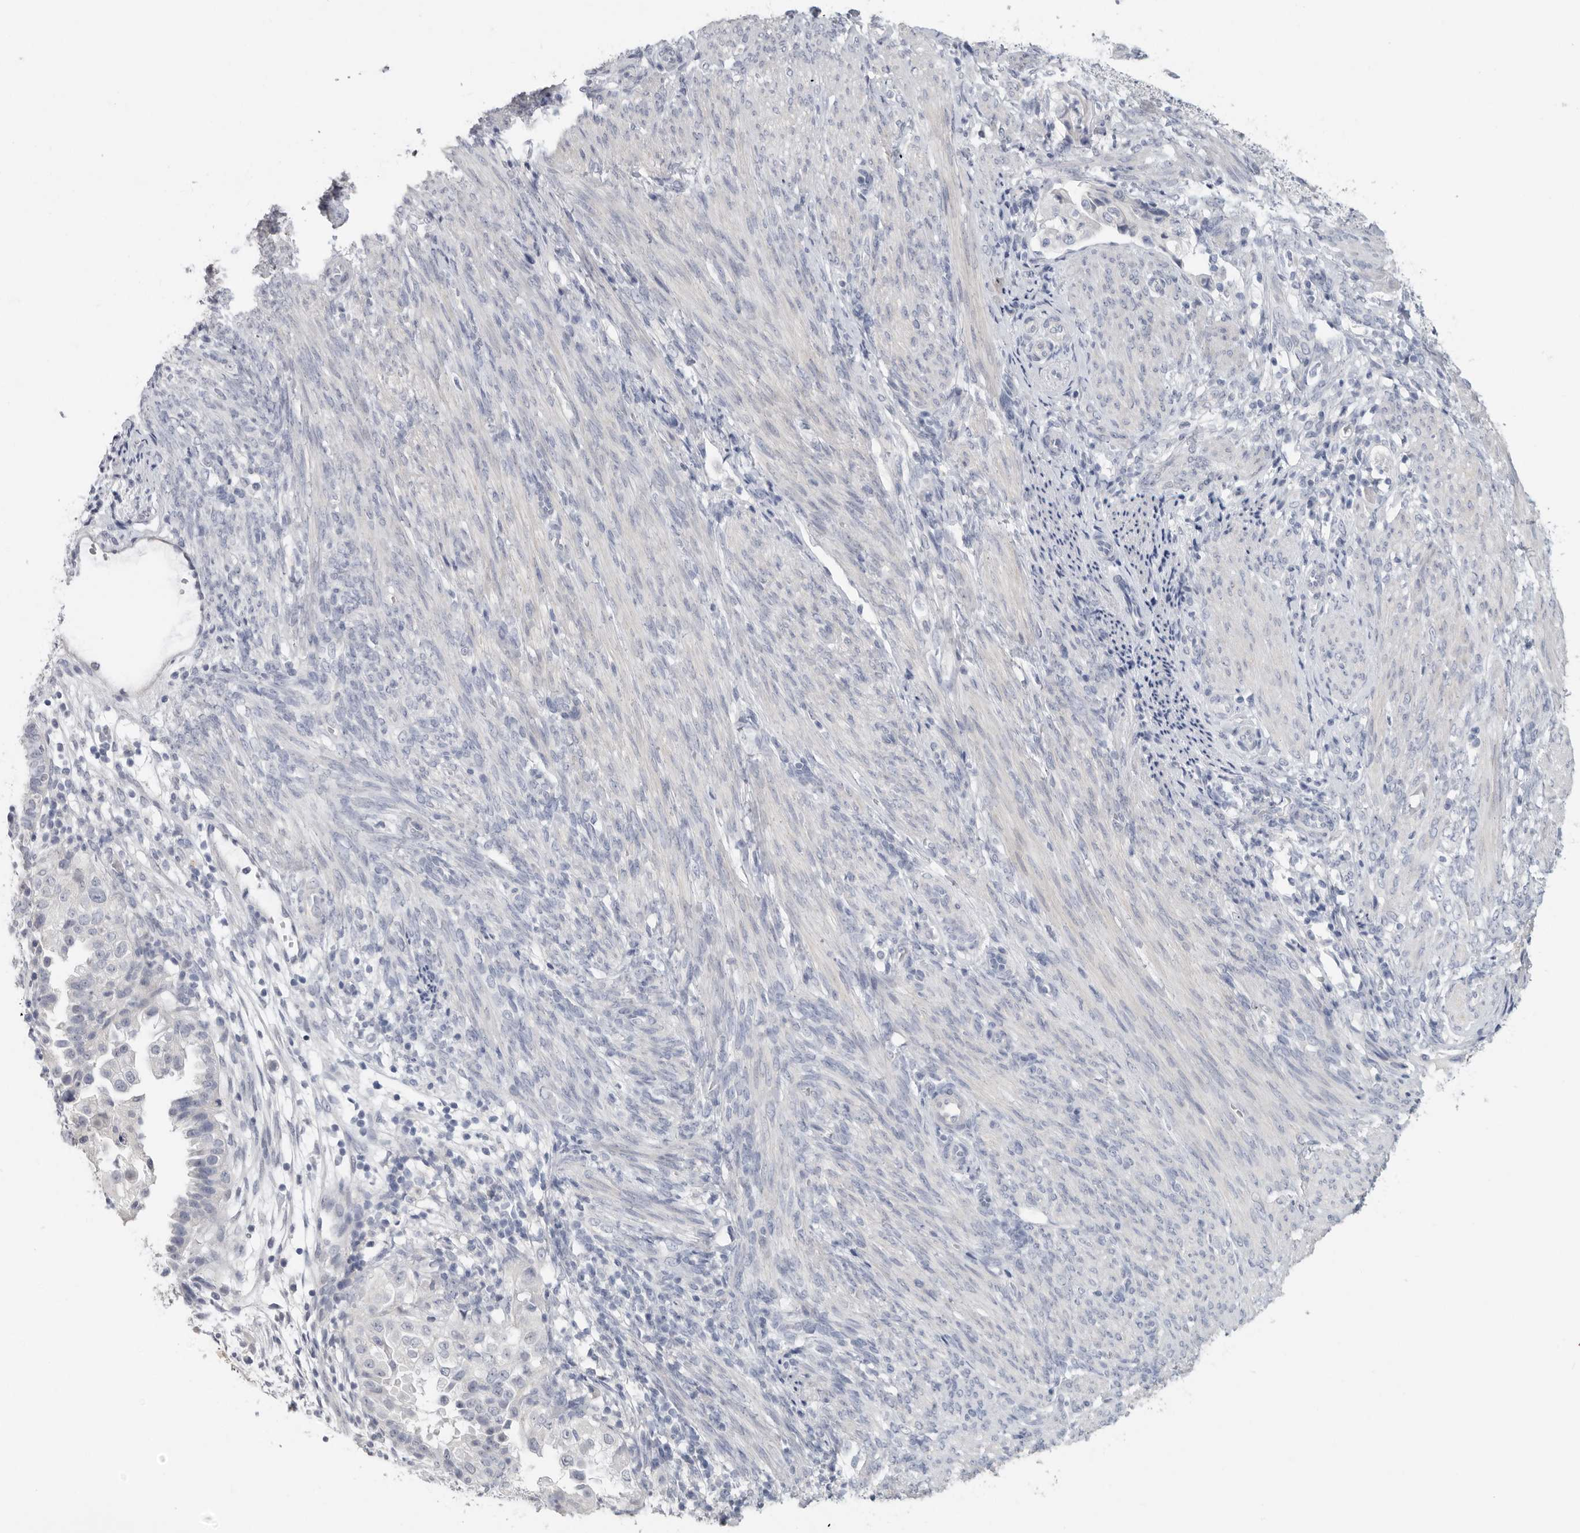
{"staining": {"intensity": "negative", "quantity": "none", "location": "none"}, "tissue": "endometrial cancer", "cell_type": "Tumor cells", "image_type": "cancer", "snomed": [{"axis": "morphology", "description": "Adenocarcinoma, NOS"}, {"axis": "topography", "description": "Endometrium"}], "caption": "Immunohistochemistry of endometrial cancer (adenocarcinoma) reveals no staining in tumor cells. (DAB (3,3'-diaminobenzidine) IHC visualized using brightfield microscopy, high magnification).", "gene": "REG4", "patient": {"sex": "female", "age": 85}}